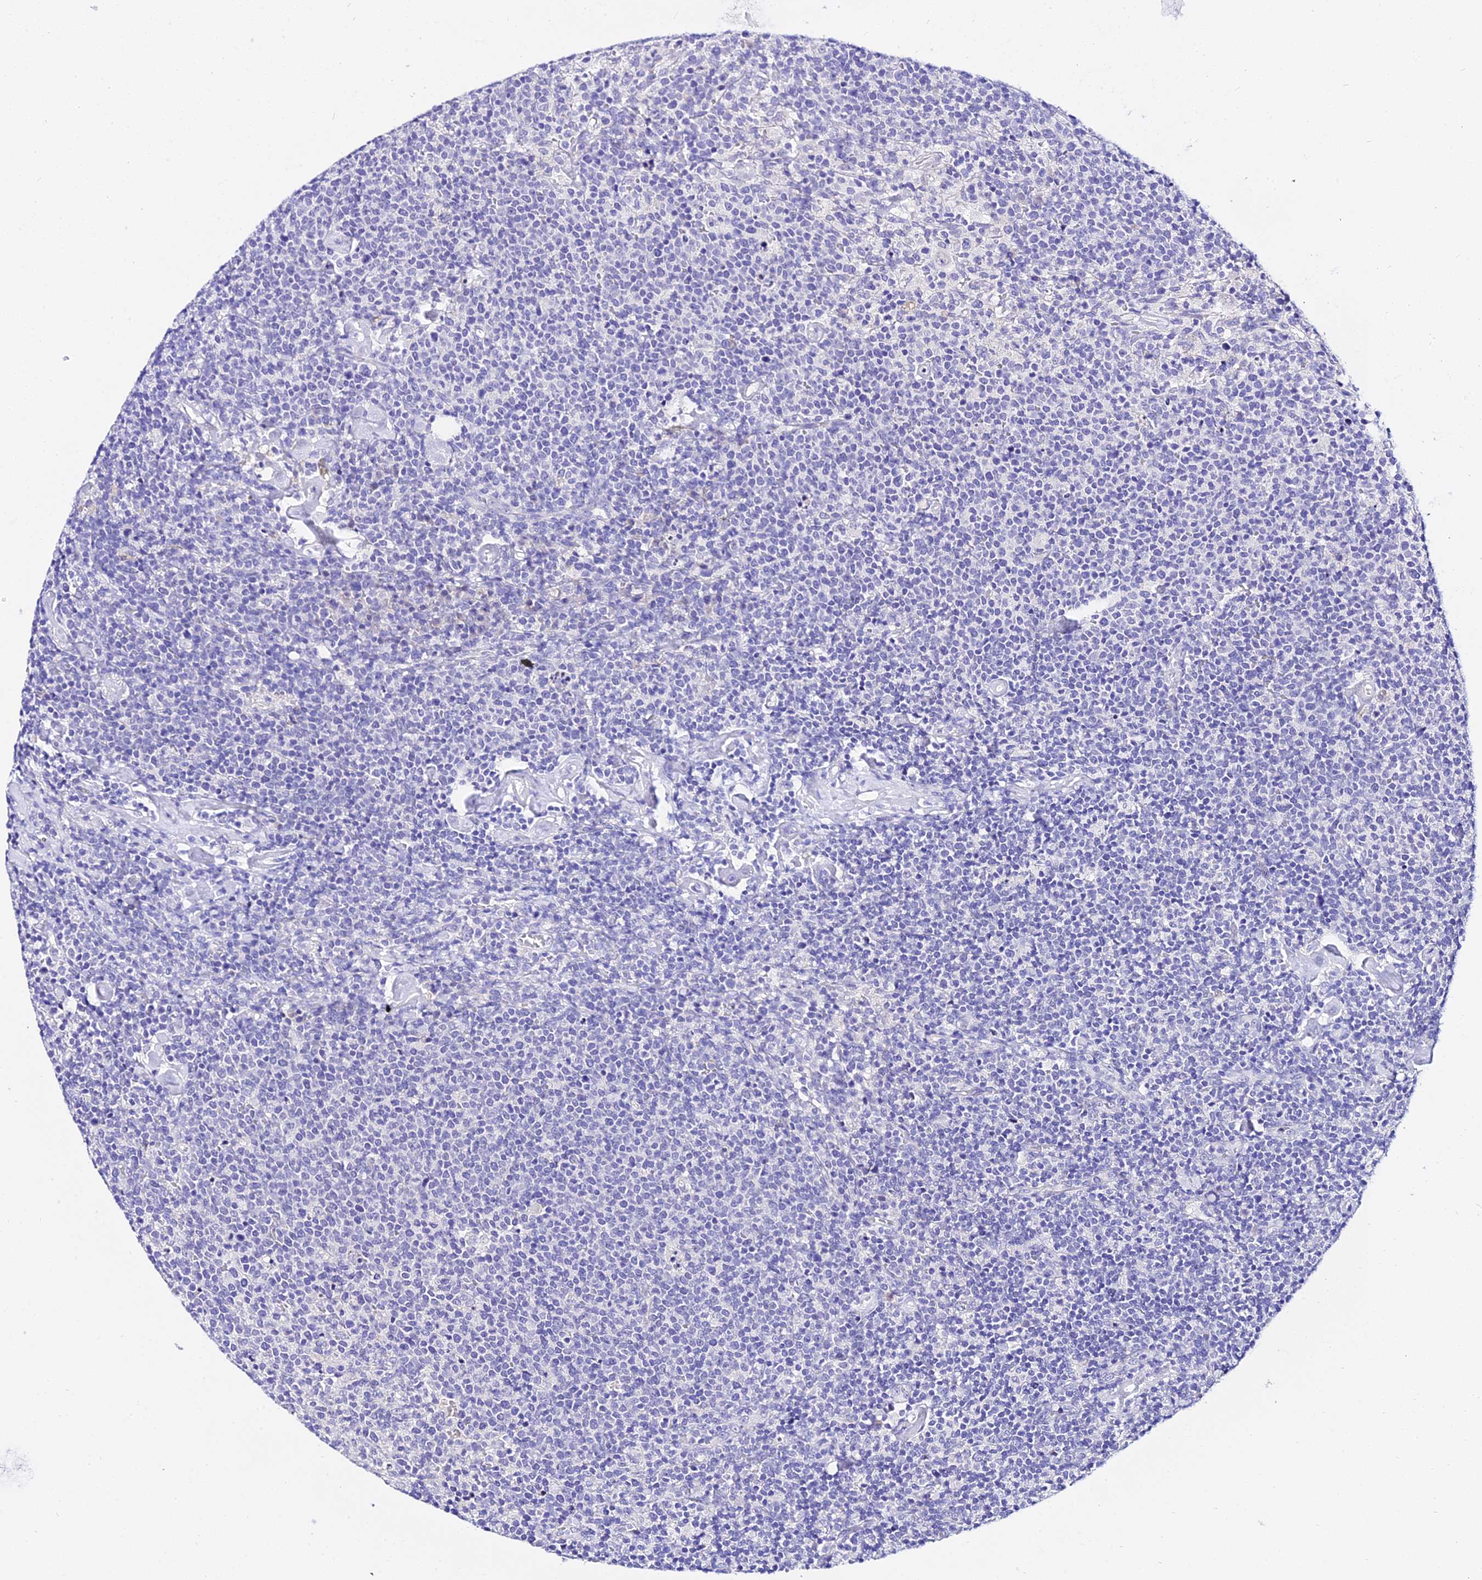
{"staining": {"intensity": "negative", "quantity": "none", "location": "none"}, "tissue": "lymphoma", "cell_type": "Tumor cells", "image_type": "cancer", "snomed": [{"axis": "morphology", "description": "Malignant lymphoma, non-Hodgkin's type, High grade"}, {"axis": "topography", "description": "Lymph node"}], "caption": "This is a micrograph of immunohistochemistry (IHC) staining of lymphoma, which shows no expression in tumor cells. Brightfield microscopy of IHC stained with DAB (brown) and hematoxylin (blue), captured at high magnification.", "gene": "DEFB106A", "patient": {"sex": "male", "age": 61}}